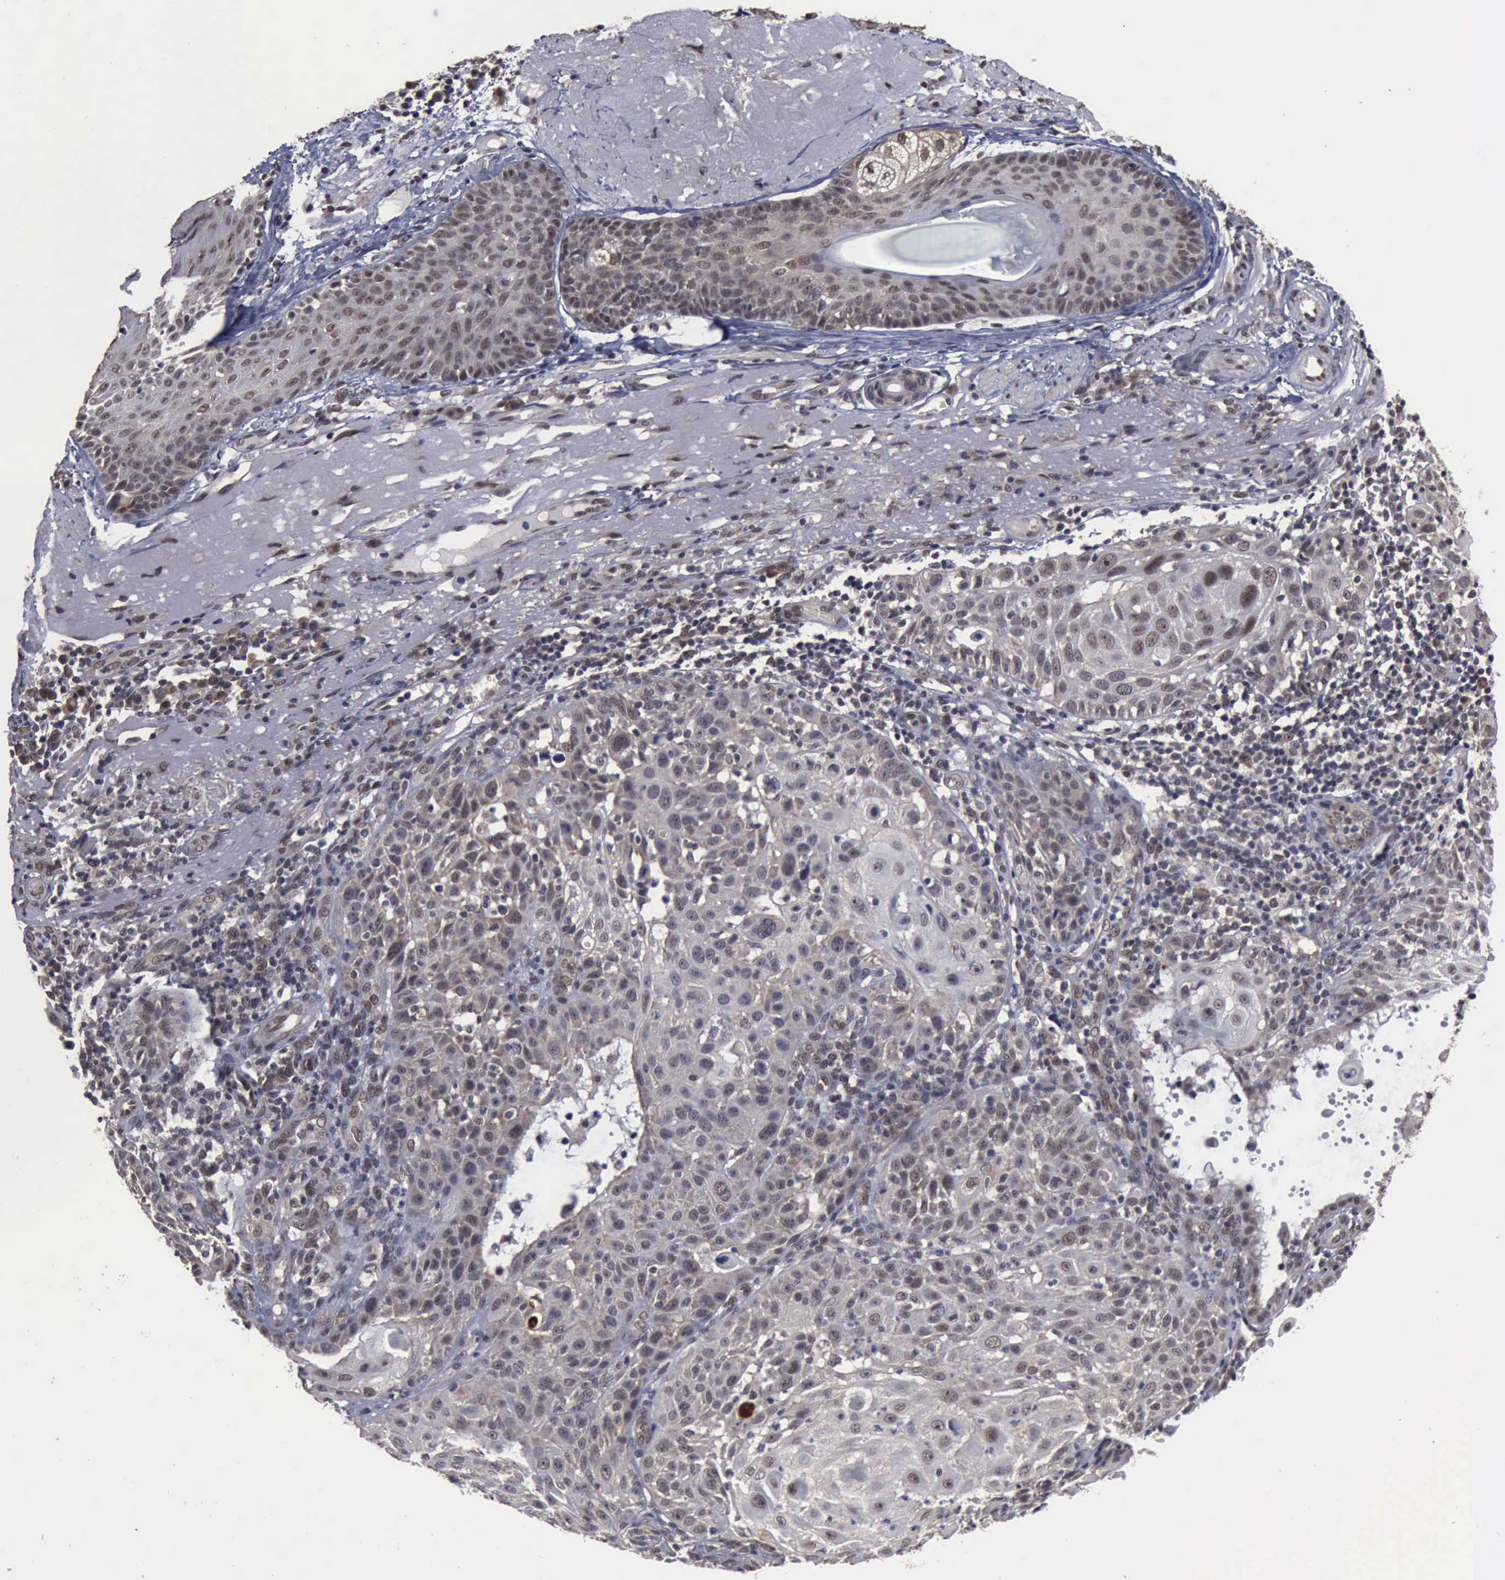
{"staining": {"intensity": "weak", "quantity": "25%-75%", "location": "cytoplasmic/membranous,nuclear"}, "tissue": "skin cancer", "cell_type": "Tumor cells", "image_type": "cancer", "snomed": [{"axis": "morphology", "description": "Squamous cell carcinoma, NOS"}, {"axis": "topography", "description": "Skin"}], "caption": "Protein expression analysis of squamous cell carcinoma (skin) demonstrates weak cytoplasmic/membranous and nuclear expression in approximately 25%-75% of tumor cells. (IHC, brightfield microscopy, high magnification).", "gene": "RTCB", "patient": {"sex": "female", "age": 89}}